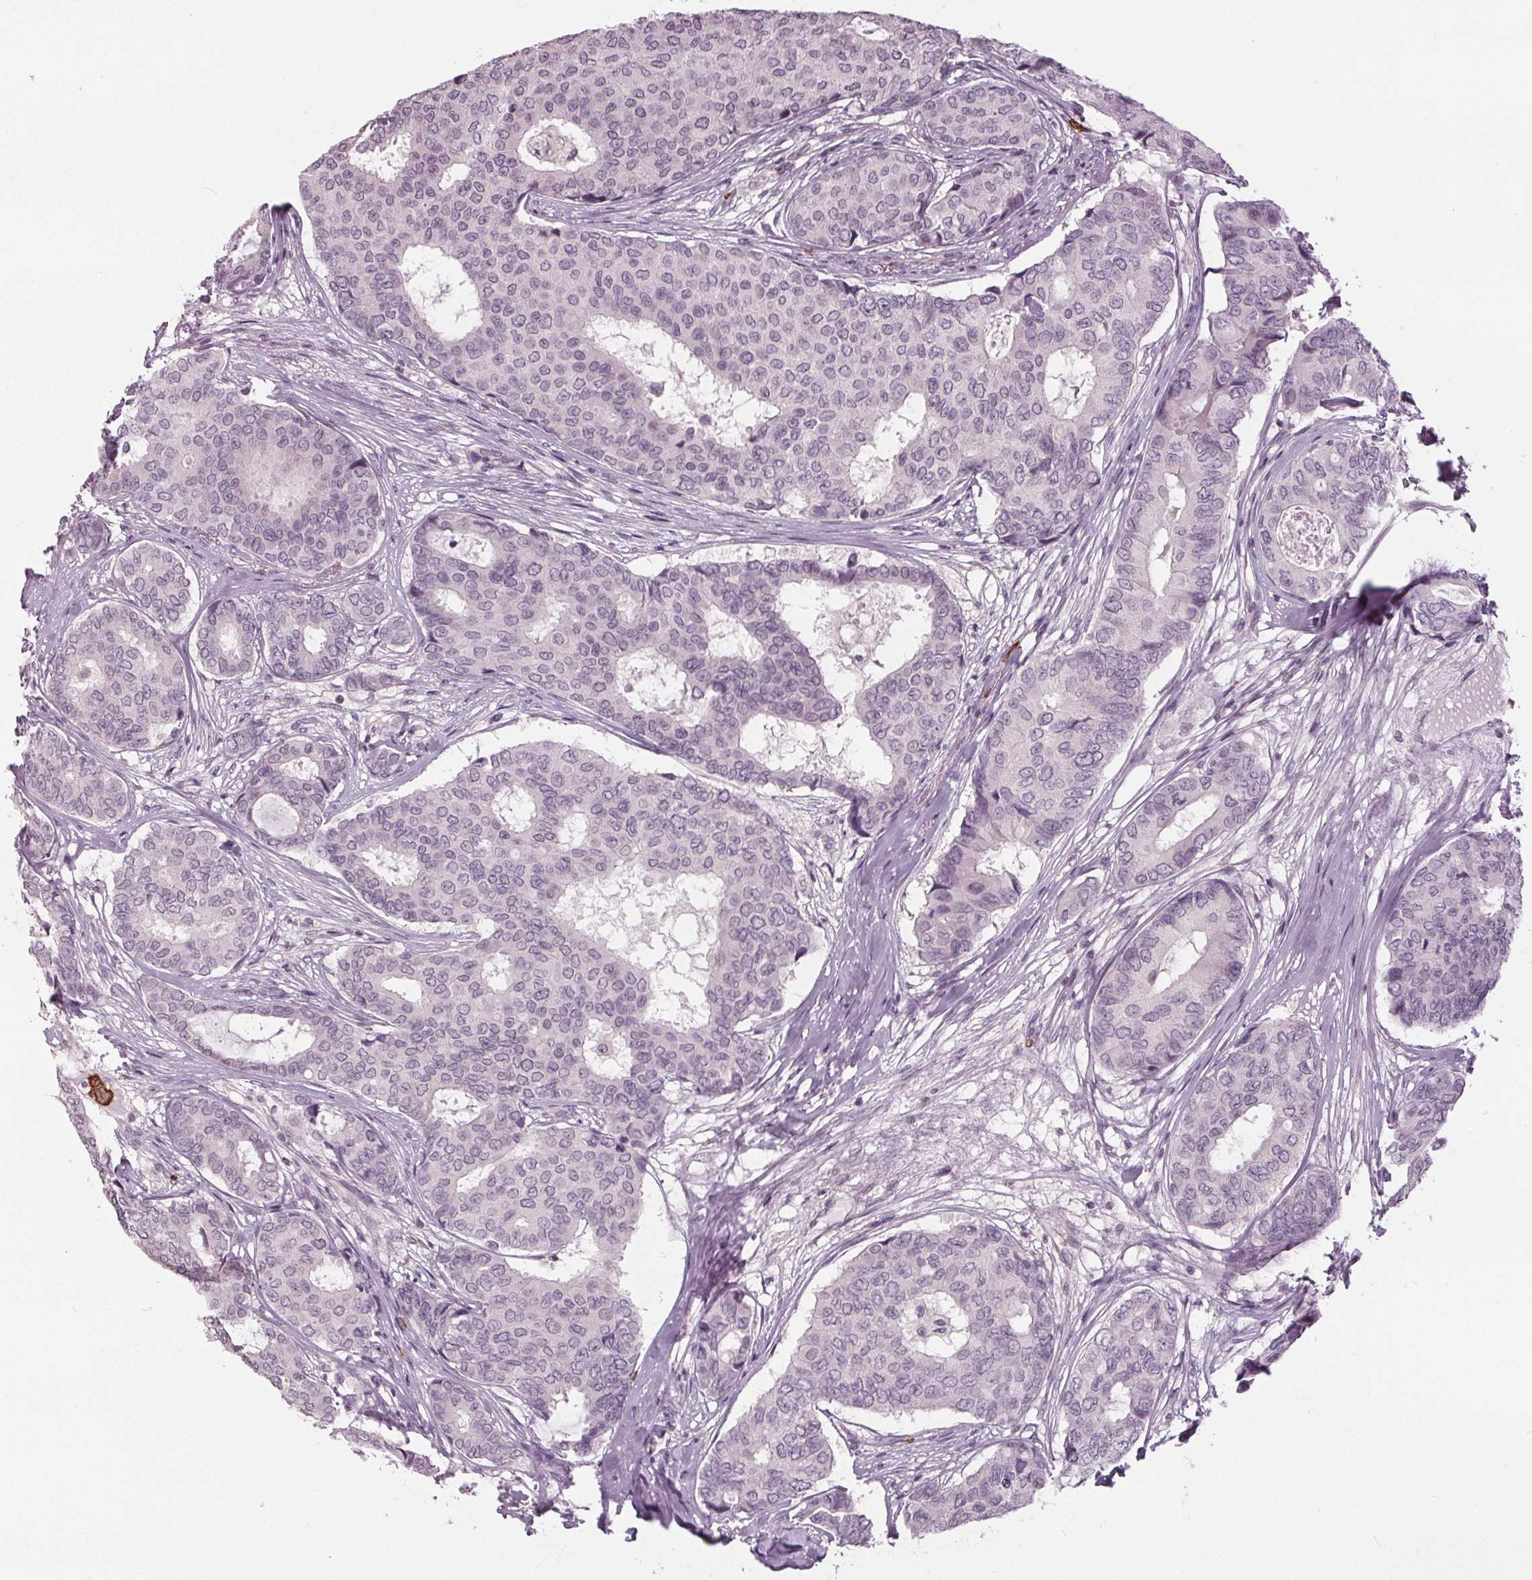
{"staining": {"intensity": "negative", "quantity": "none", "location": "none"}, "tissue": "breast cancer", "cell_type": "Tumor cells", "image_type": "cancer", "snomed": [{"axis": "morphology", "description": "Duct carcinoma"}, {"axis": "topography", "description": "Breast"}], "caption": "High power microscopy photomicrograph of an immunohistochemistry micrograph of breast cancer (intraductal carcinoma), revealing no significant staining in tumor cells.", "gene": "SLC4A1", "patient": {"sex": "female", "age": 75}}